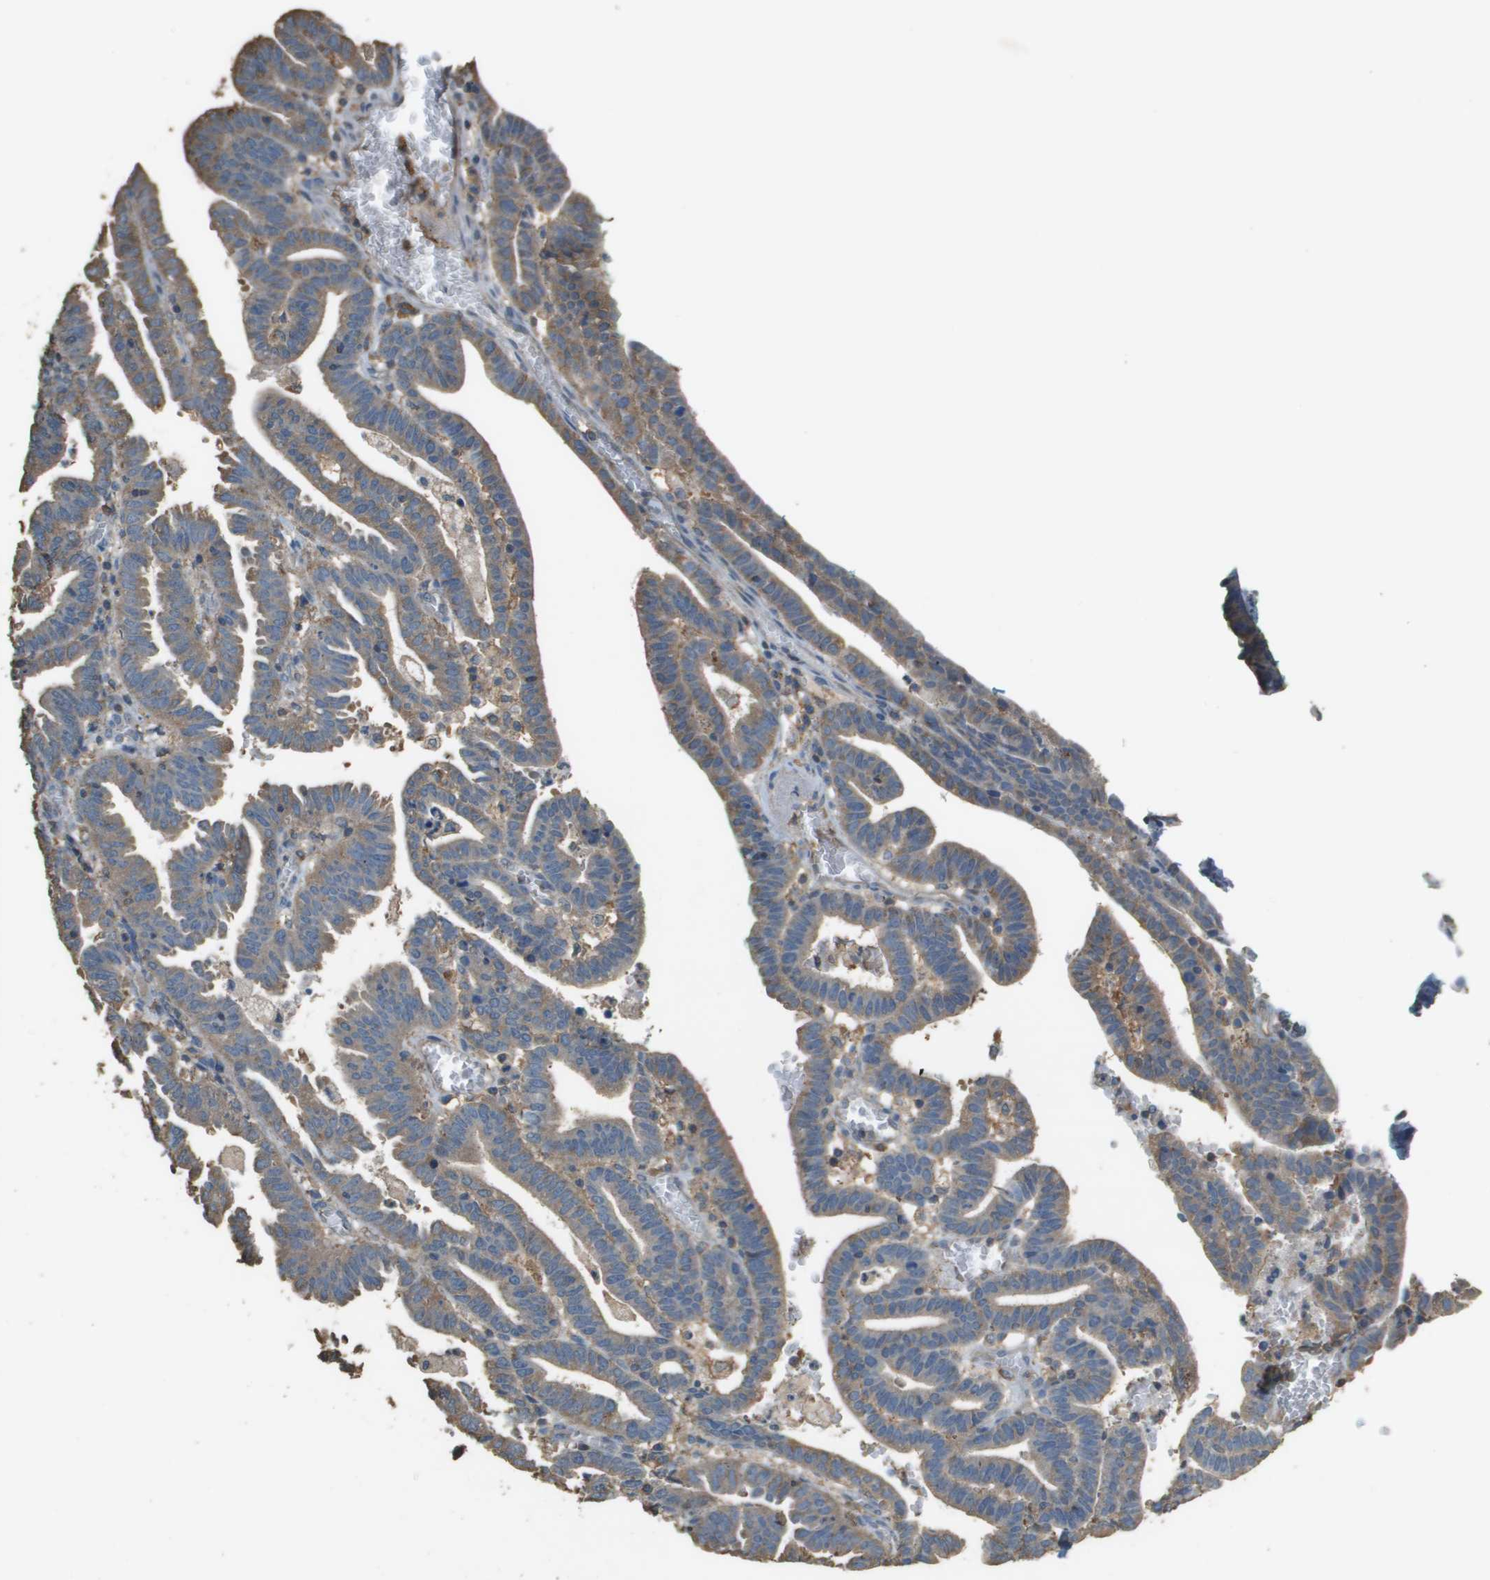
{"staining": {"intensity": "moderate", "quantity": ">75%", "location": "cytoplasmic/membranous"}, "tissue": "endometrial cancer", "cell_type": "Tumor cells", "image_type": "cancer", "snomed": [{"axis": "morphology", "description": "Adenocarcinoma, NOS"}, {"axis": "topography", "description": "Uterus"}], "caption": "Brown immunohistochemical staining in endometrial cancer (adenocarcinoma) exhibits moderate cytoplasmic/membranous expression in approximately >75% of tumor cells.", "gene": "MS4A7", "patient": {"sex": "female", "age": 83}}